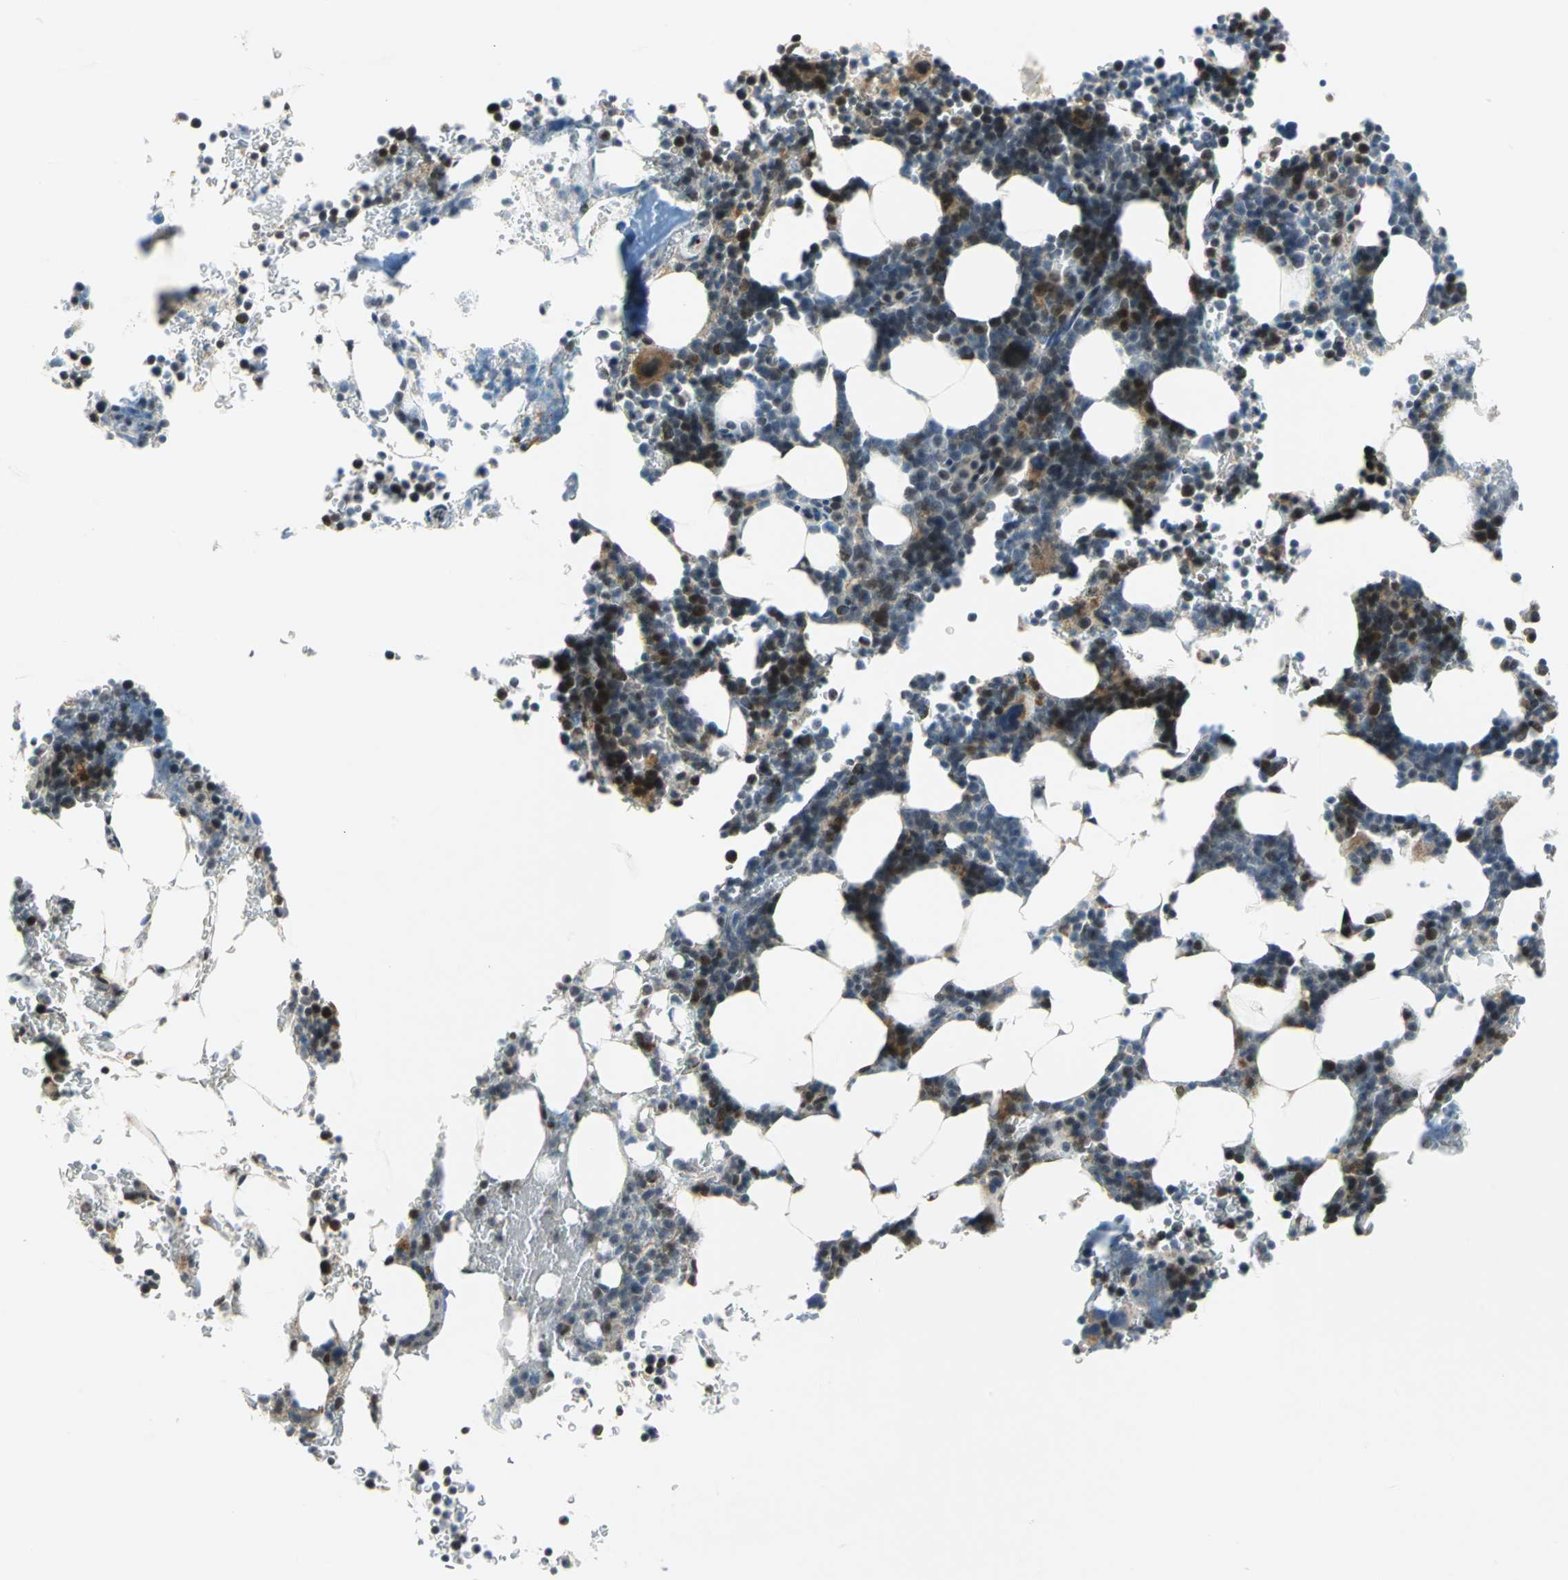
{"staining": {"intensity": "moderate", "quantity": "25%-75%", "location": "cytoplasmic/membranous"}, "tissue": "bone marrow", "cell_type": "Hematopoietic cells", "image_type": "normal", "snomed": [{"axis": "morphology", "description": "Normal tissue, NOS"}, {"axis": "topography", "description": "Bone marrow"}], "caption": "Protein expression by IHC demonstrates moderate cytoplasmic/membranous expression in about 25%-75% of hematopoietic cells in unremarkable bone marrow.", "gene": "PIN1", "patient": {"sex": "female", "age": 73}}